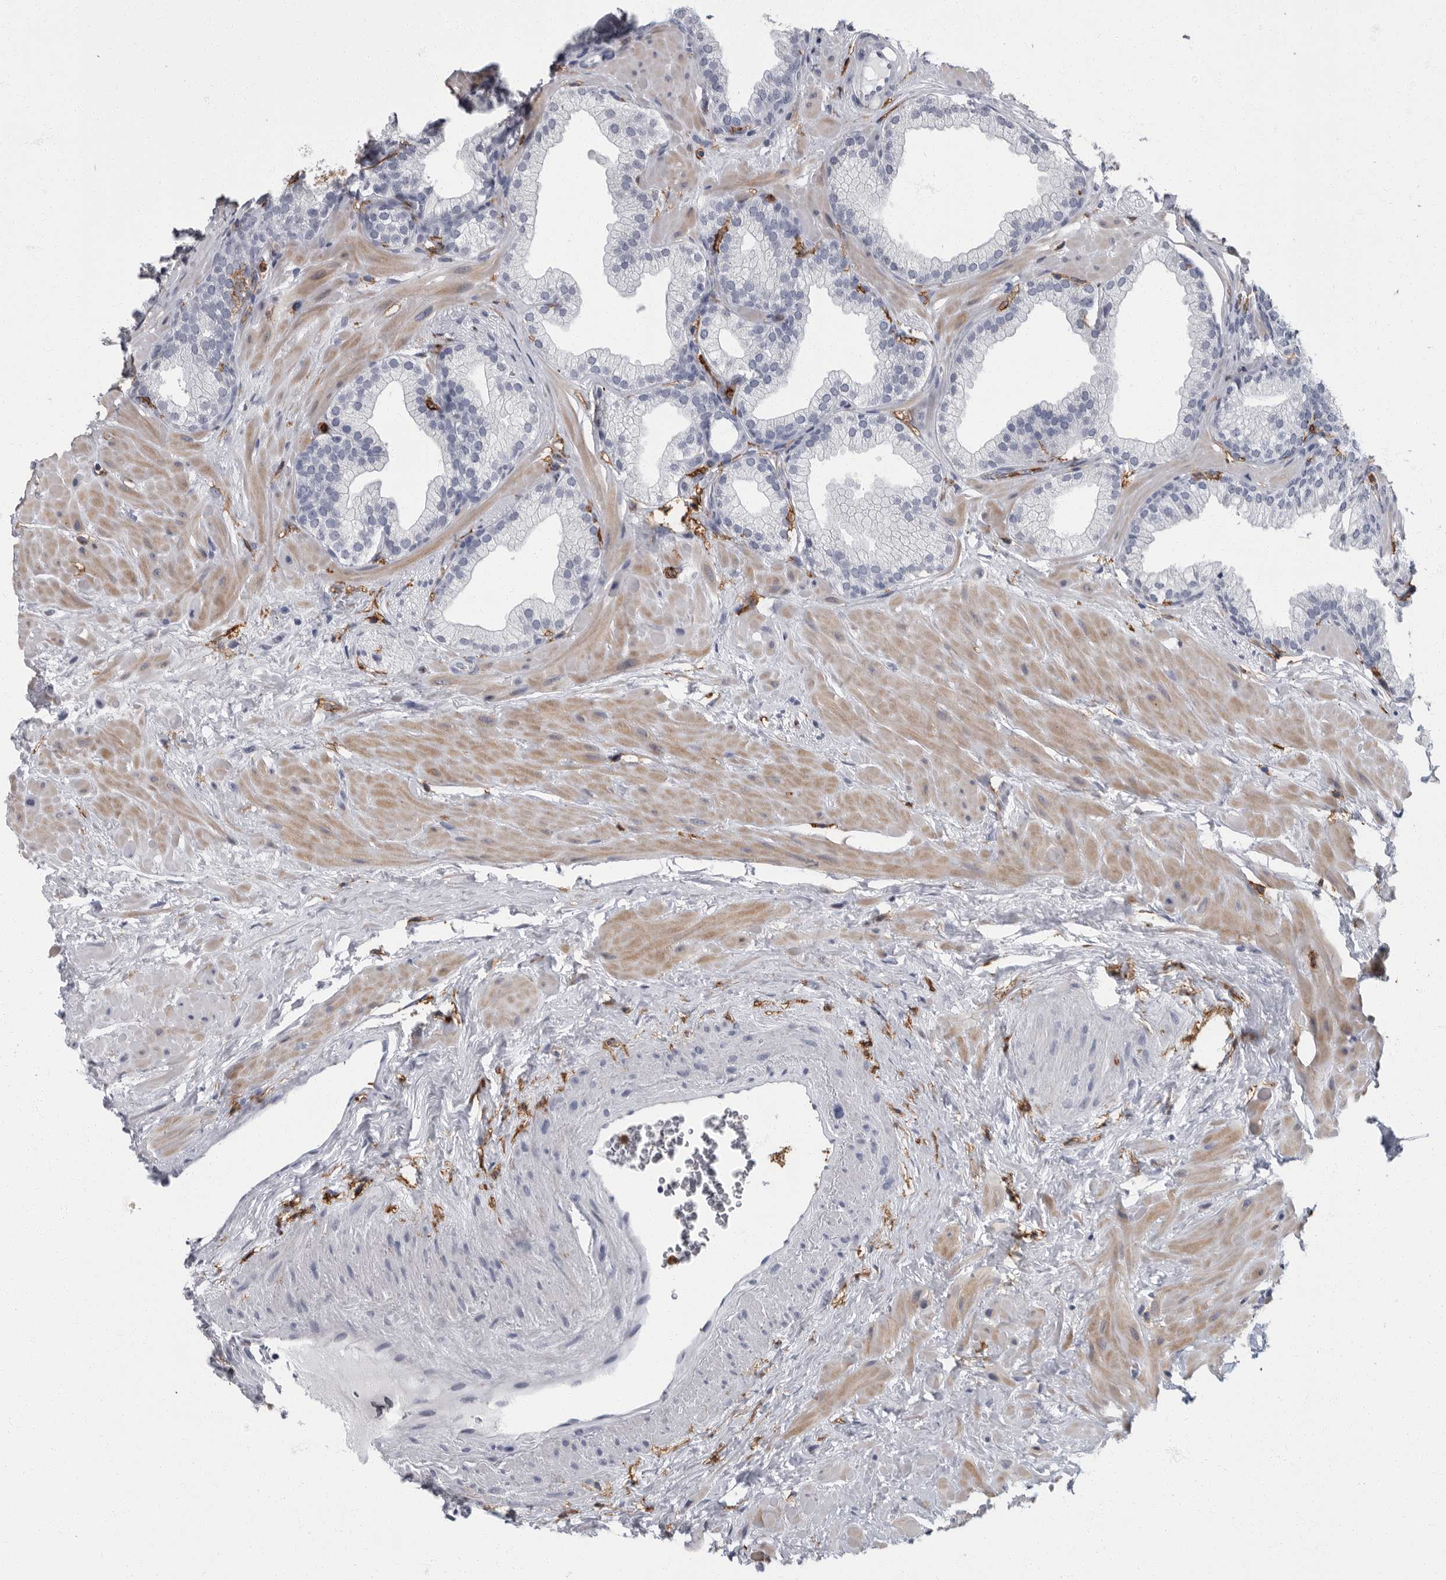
{"staining": {"intensity": "negative", "quantity": "none", "location": "none"}, "tissue": "prostate", "cell_type": "Glandular cells", "image_type": "normal", "snomed": [{"axis": "morphology", "description": "Normal tissue, NOS"}, {"axis": "morphology", "description": "Urothelial carcinoma, Low grade"}, {"axis": "topography", "description": "Urinary bladder"}, {"axis": "topography", "description": "Prostate"}], "caption": "Glandular cells show no significant protein expression in benign prostate. (DAB (3,3'-diaminobenzidine) immunohistochemistry visualized using brightfield microscopy, high magnification).", "gene": "FCER1G", "patient": {"sex": "male", "age": 60}}